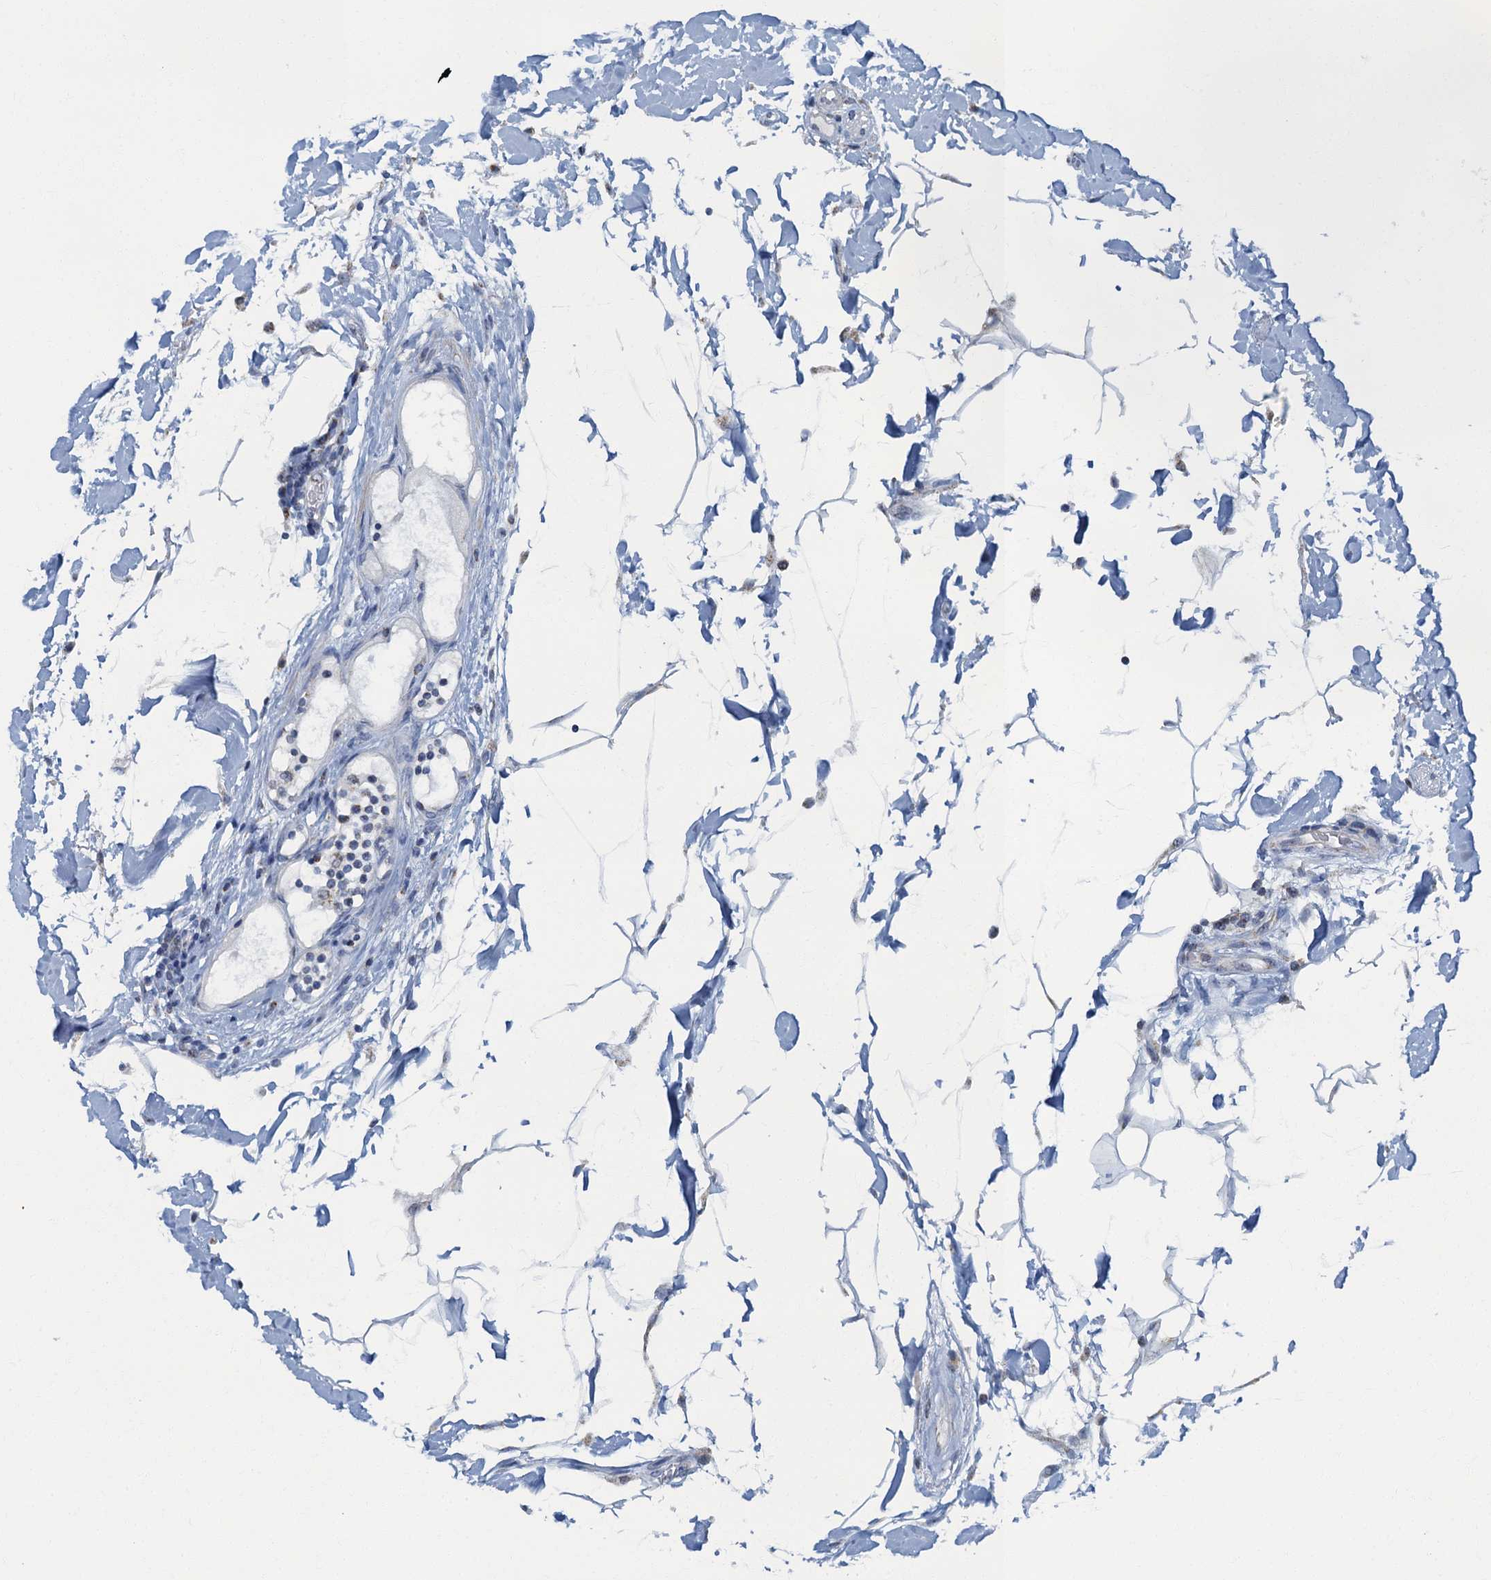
{"staining": {"intensity": "negative", "quantity": "none", "location": "none"}, "tissue": "colon", "cell_type": "Endothelial cells", "image_type": "normal", "snomed": [{"axis": "morphology", "description": "Normal tissue, NOS"}, {"axis": "topography", "description": "Colon"}], "caption": "A high-resolution micrograph shows IHC staining of normal colon, which exhibits no significant staining in endothelial cells.", "gene": "RAD9B", "patient": {"sex": "female", "age": 79}}